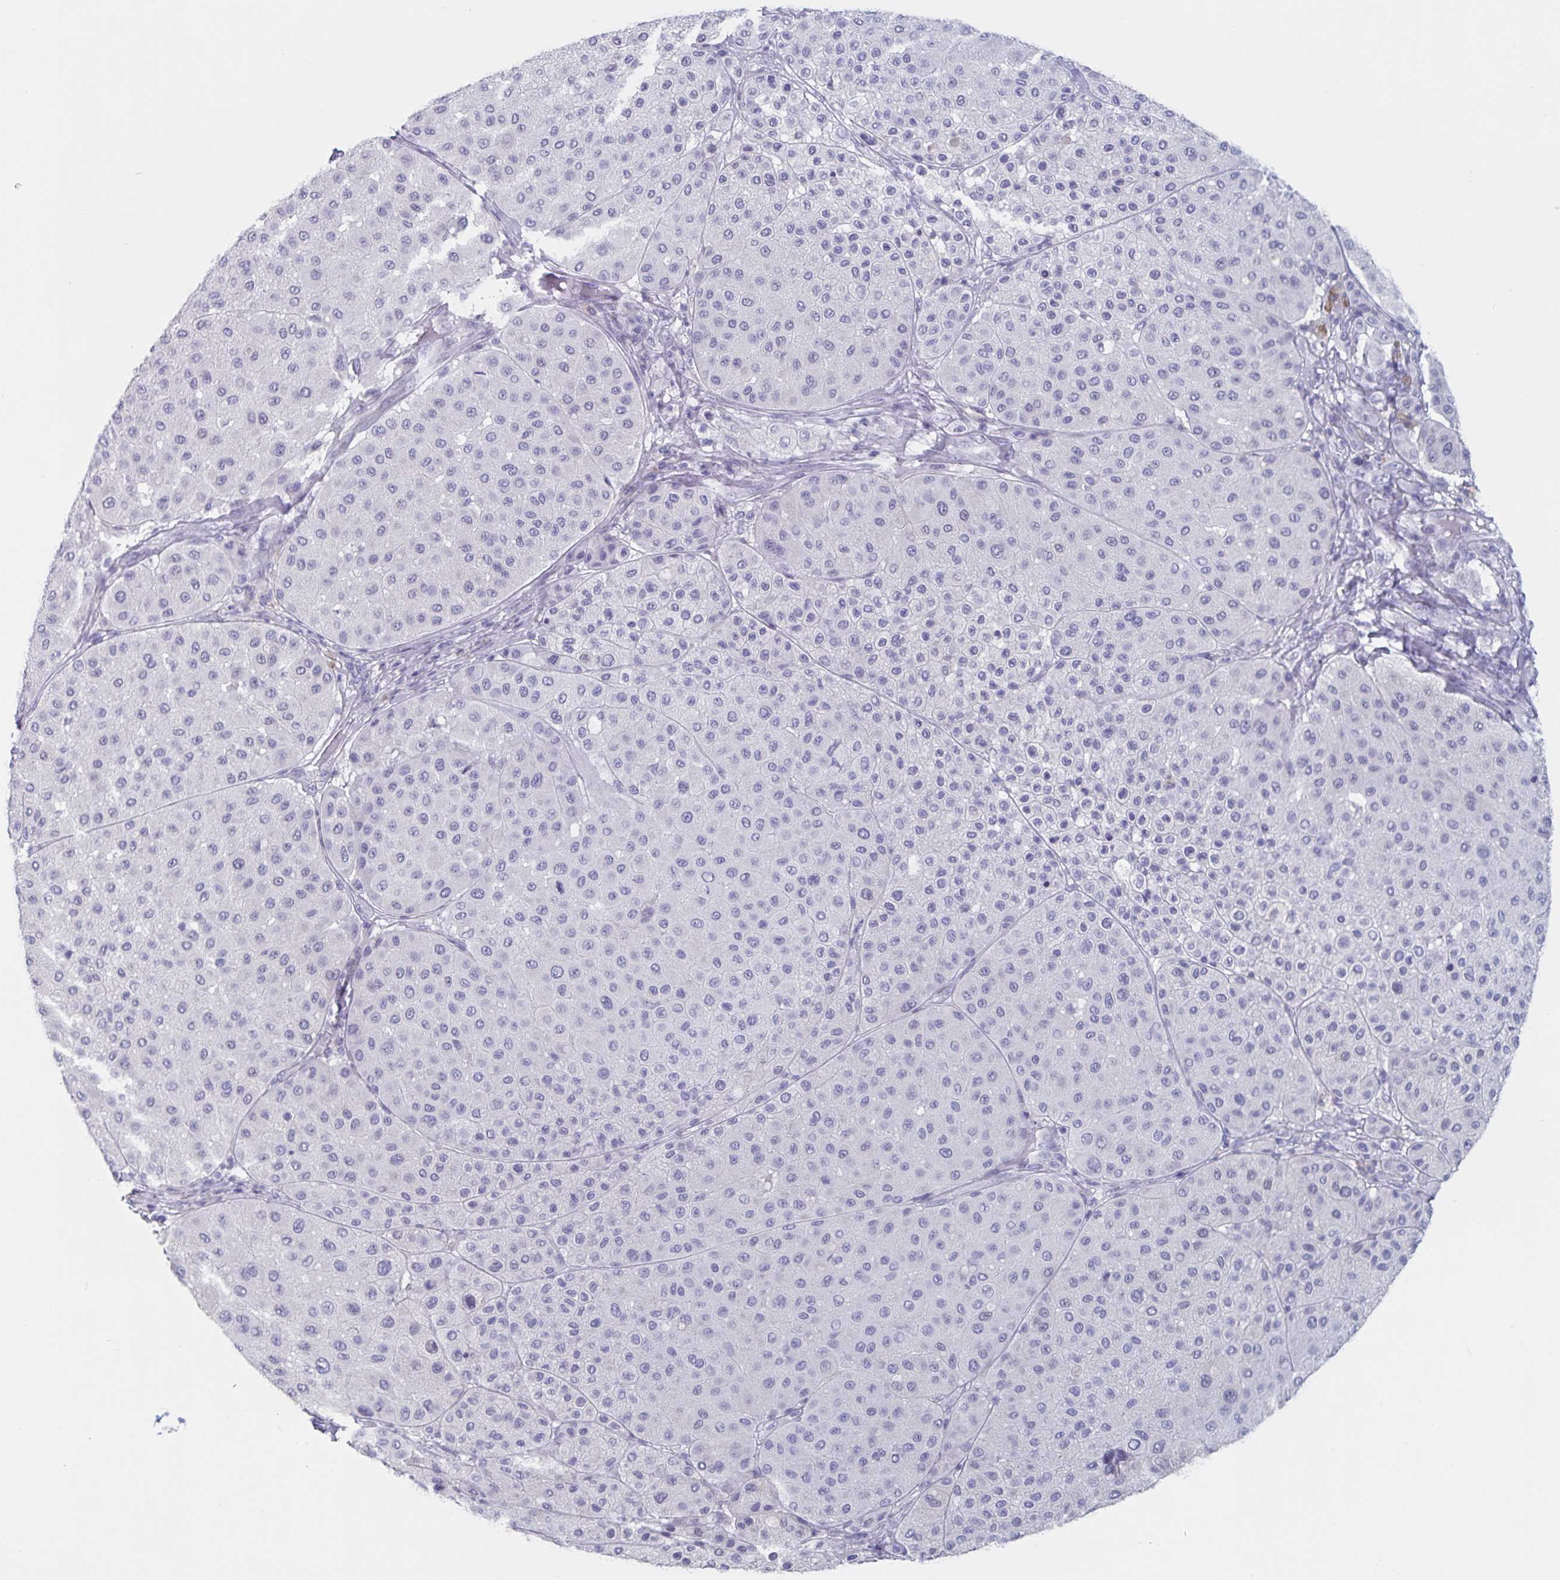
{"staining": {"intensity": "negative", "quantity": "none", "location": "none"}, "tissue": "melanoma", "cell_type": "Tumor cells", "image_type": "cancer", "snomed": [{"axis": "morphology", "description": "Malignant melanoma, Metastatic site"}, {"axis": "topography", "description": "Smooth muscle"}], "caption": "Melanoma was stained to show a protein in brown. There is no significant positivity in tumor cells. The staining is performed using DAB brown chromogen with nuclei counter-stained in using hematoxylin.", "gene": "NDUFC2", "patient": {"sex": "male", "age": 41}}